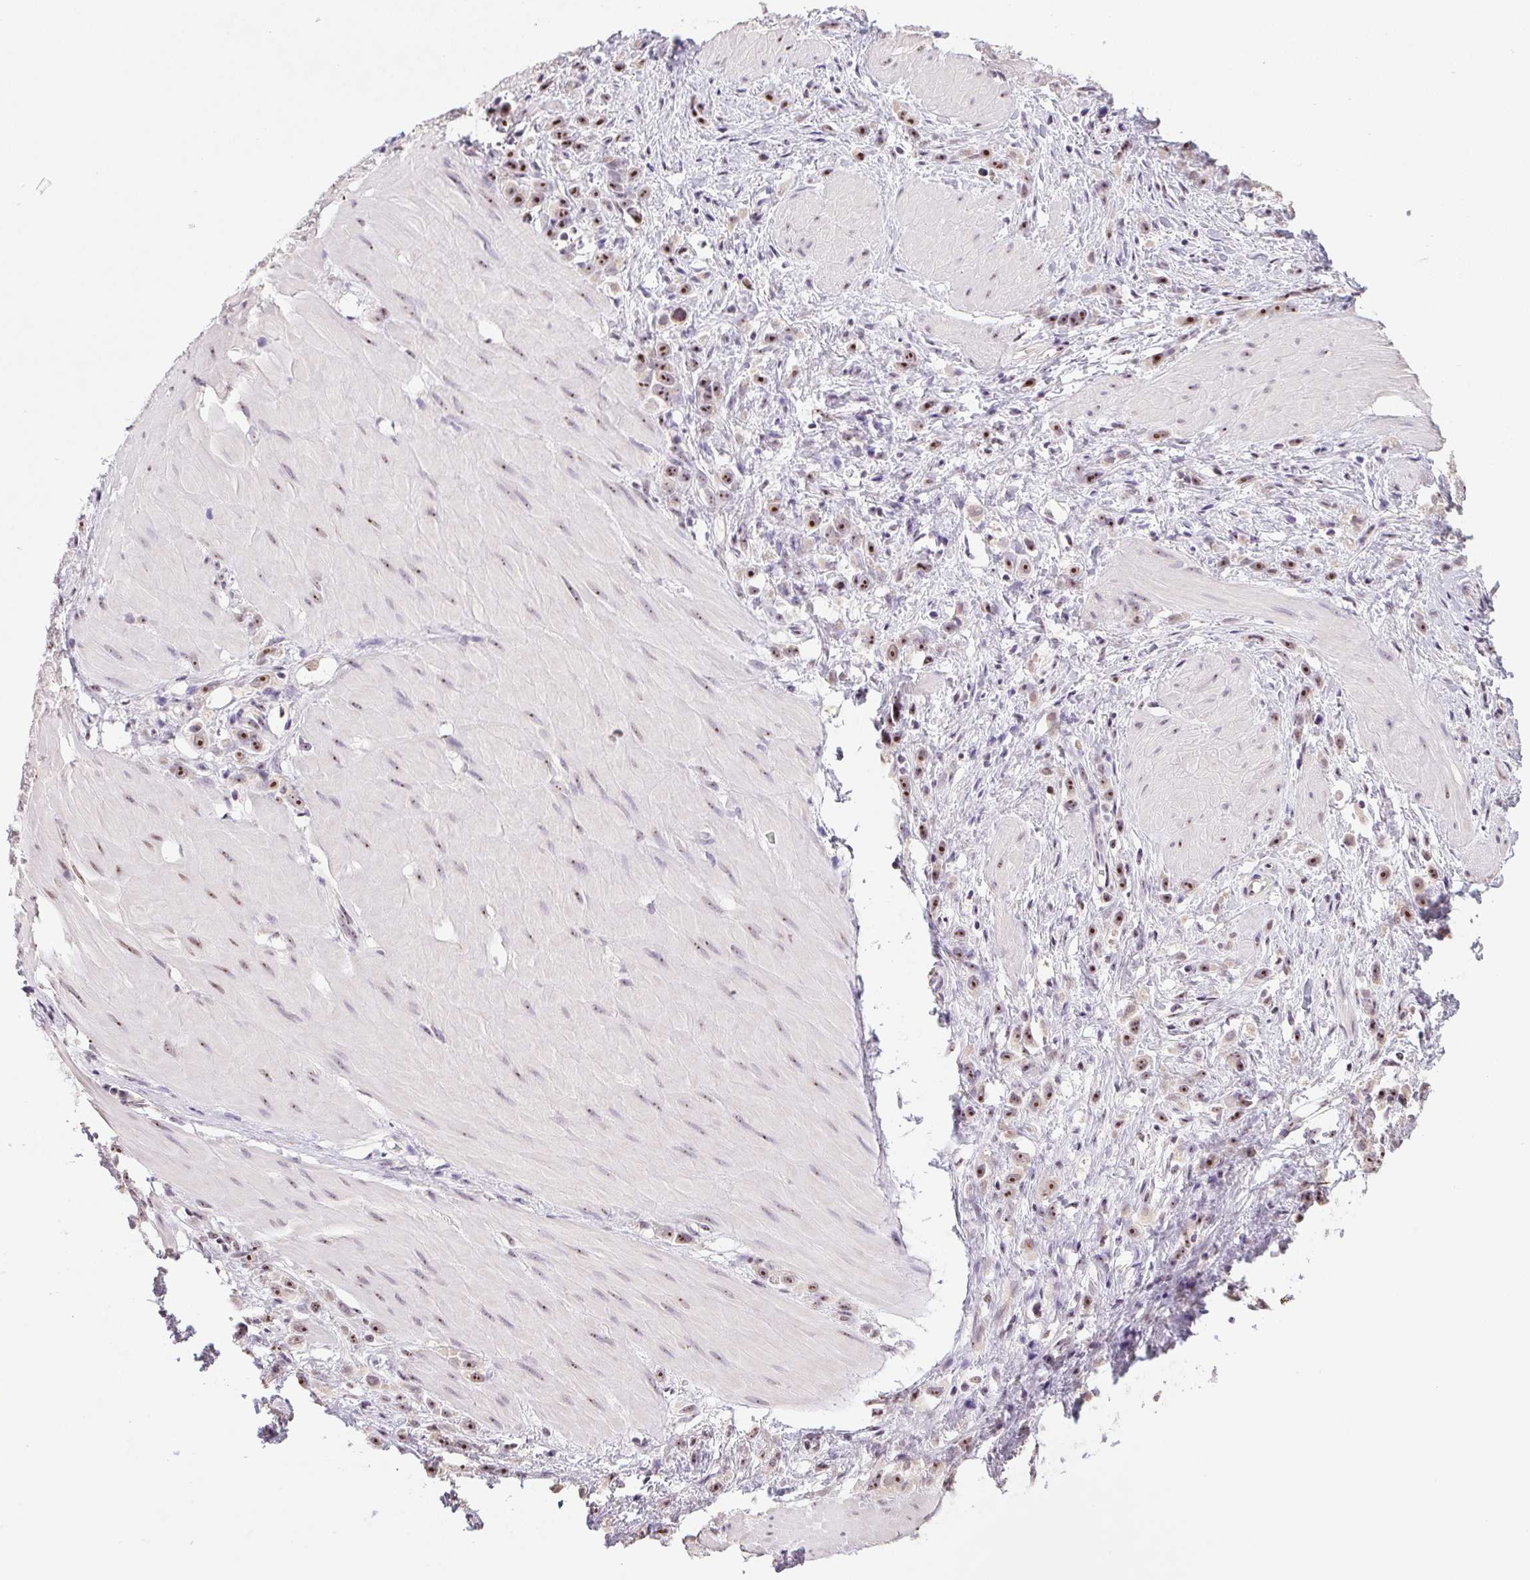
{"staining": {"intensity": "moderate", "quantity": ">75%", "location": "nuclear"}, "tissue": "stomach cancer", "cell_type": "Tumor cells", "image_type": "cancer", "snomed": [{"axis": "morphology", "description": "Adenocarcinoma, NOS"}, {"axis": "topography", "description": "Stomach"}], "caption": "Stomach cancer (adenocarcinoma) tissue reveals moderate nuclear expression in about >75% of tumor cells, visualized by immunohistochemistry. Immunohistochemistry (ihc) stains the protein of interest in brown and the nuclei are stained blue.", "gene": "BATF2", "patient": {"sex": "male", "age": 47}}